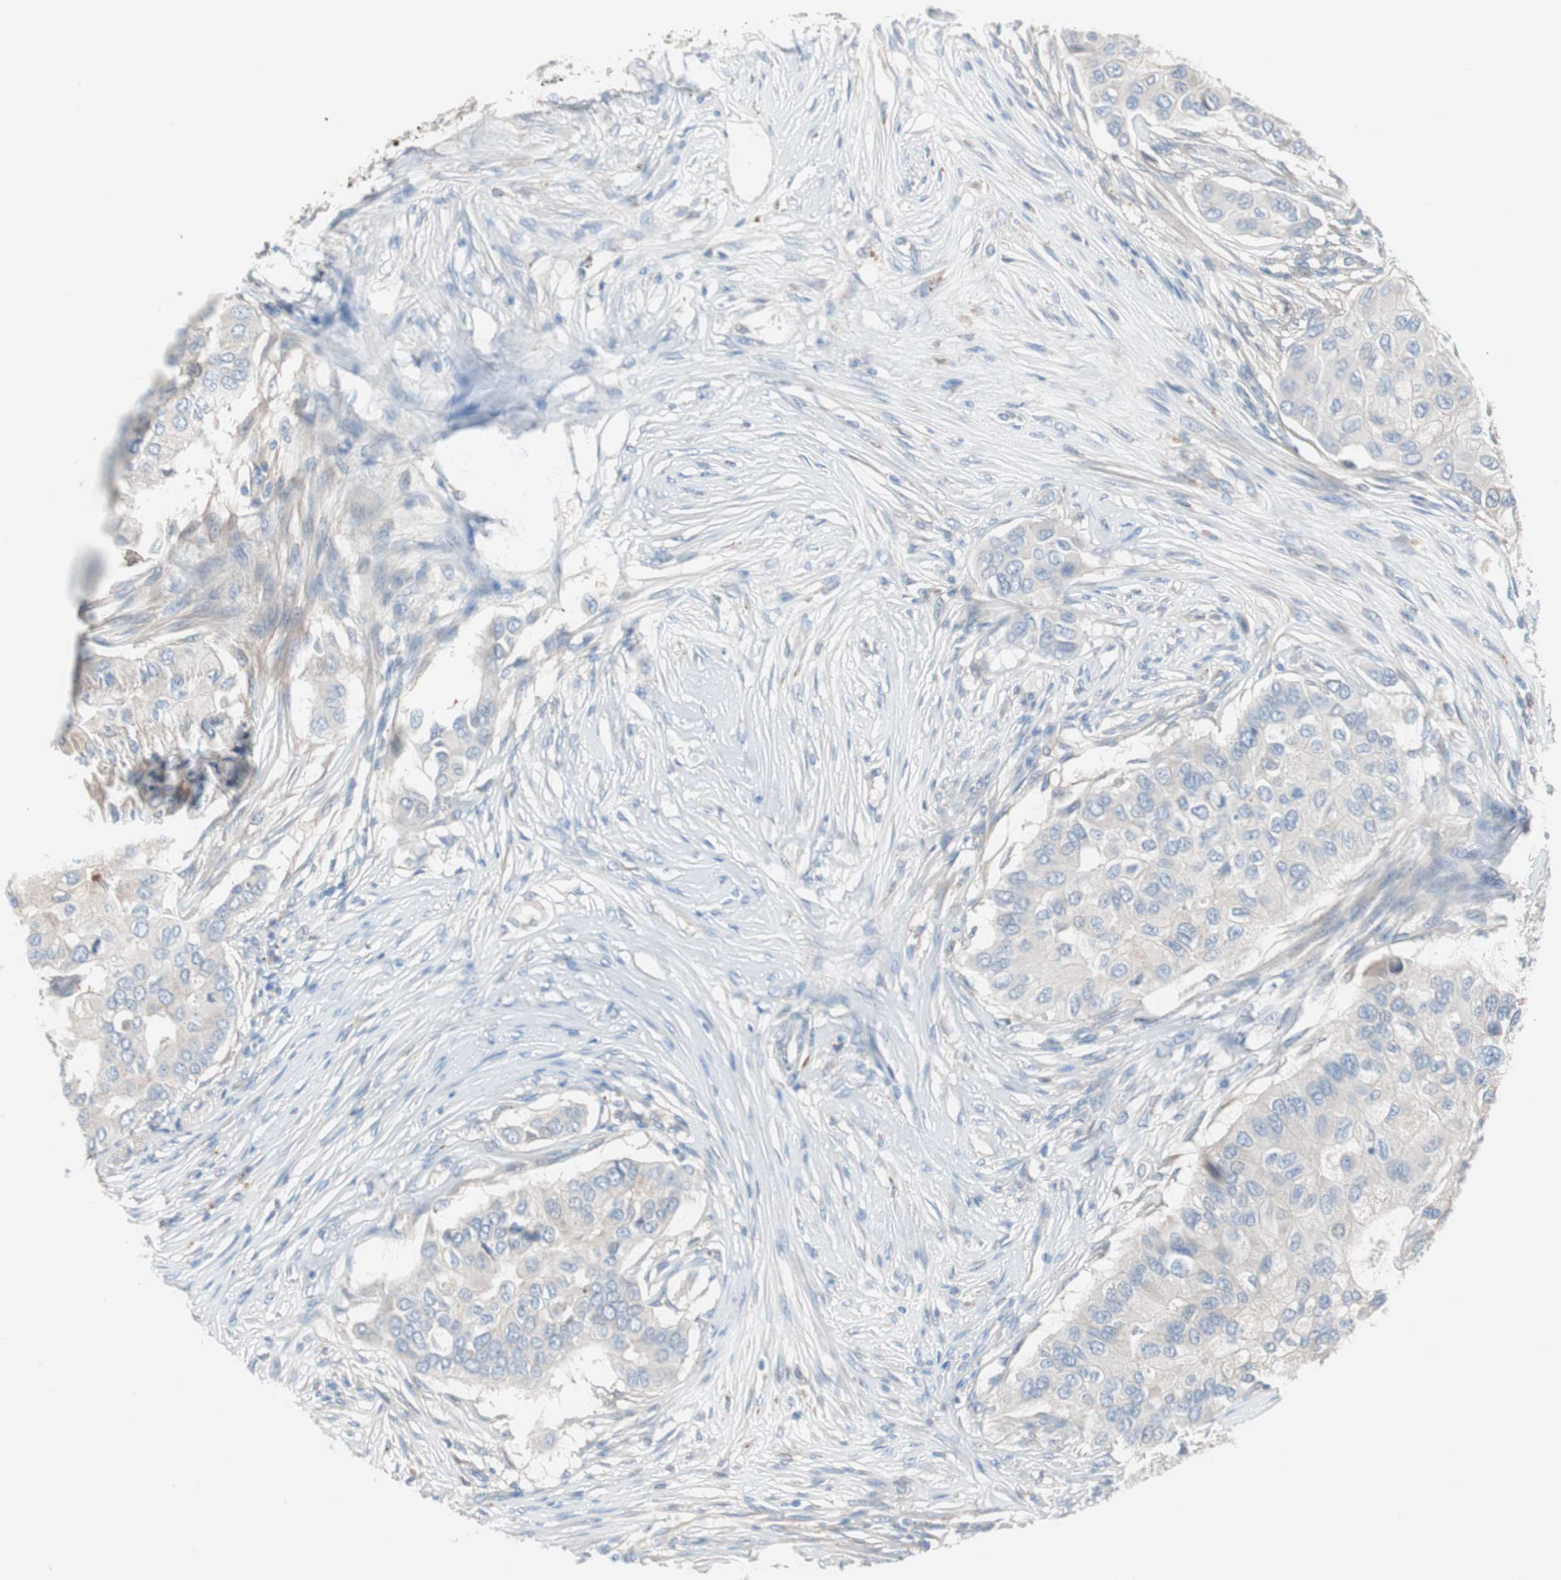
{"staining": {"intensity": "negative", "quantity": "none", "location": "none"}, "tissue": "breast cancer", "cell_type": "Tumor cells", "image_type": "cancer", "snomed": [{"axis": "morphology", "description": "Normal tissue, NOS"}, {"axis": "morphology", "description": "Duct carcinoma"}, {"axis": "topography", "description": "Breast"}], "caption": "IHC photomicrograph of neoplastic tissue: human breast cancer (invasive ductal carcinoma) stained with DAB (3,3'-diaminobenzidine) reveals no significant protein staining in tumor cells.", "gene": "CLEC4D", "patient": {"sex": "female", "age": 49}}